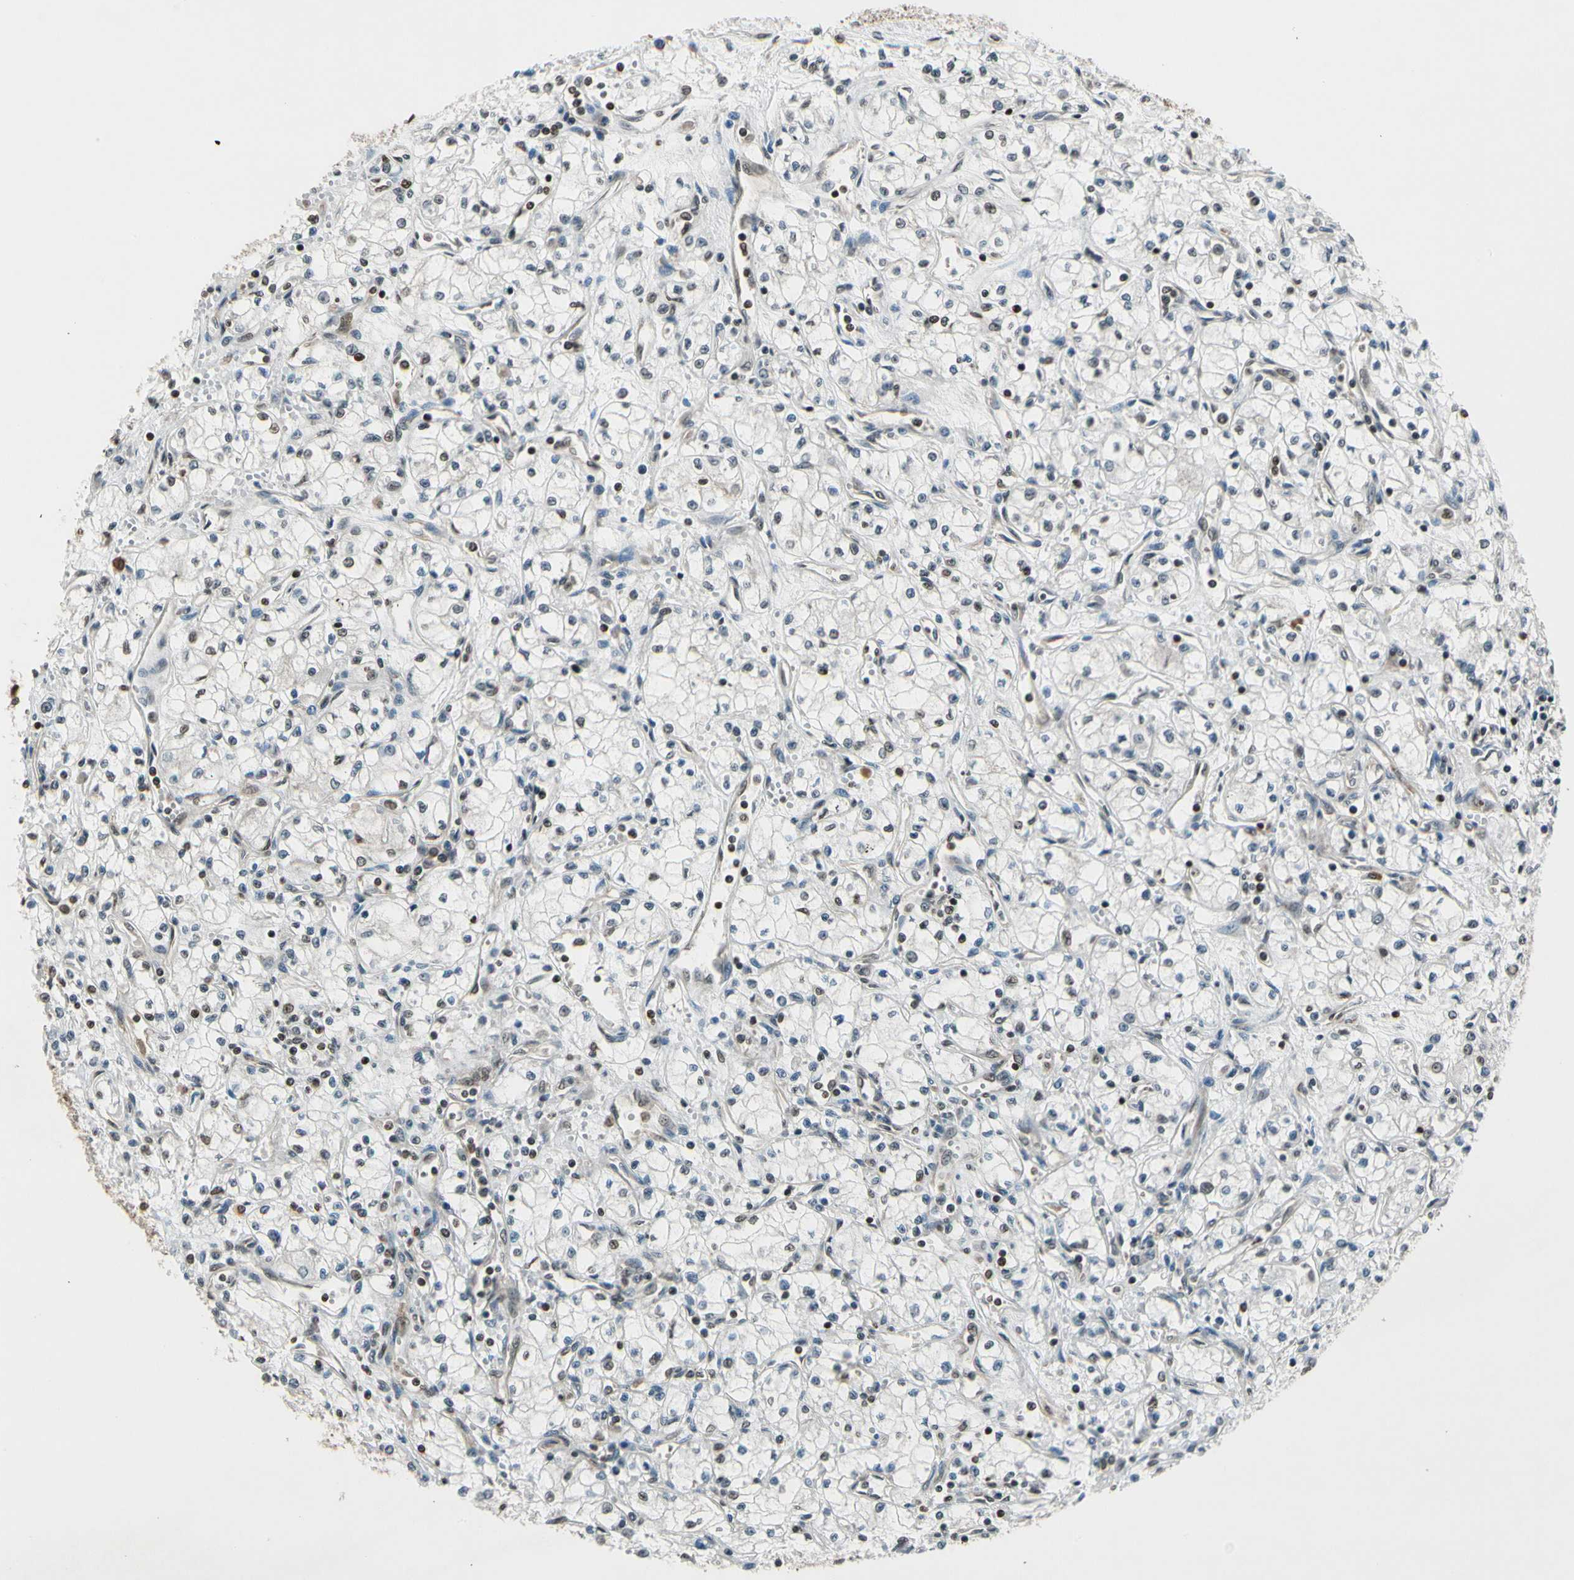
{"staining": {"intensity": "negative", "quantity": "none", "location": "none"}, "tissue": "renal cancer", "cell_type": "Tumor cells", "image_type": "cancer", "snomed": [{"axis": "morphology", "description": "Normal tissue, NOS"}, {"axis": "morphology", "description": "Adenocarcinoma, NOS"}, {"axis": "topography", "description": "Kidney"}], "caption": "High power microscopy micrograph of an immunohistochemistry histopathology image of renal adenocarcinoma, revealing no significant positivity in tumor cells.", "gene": "SMN2", "patient": {"sex": "male", "age": 59}}